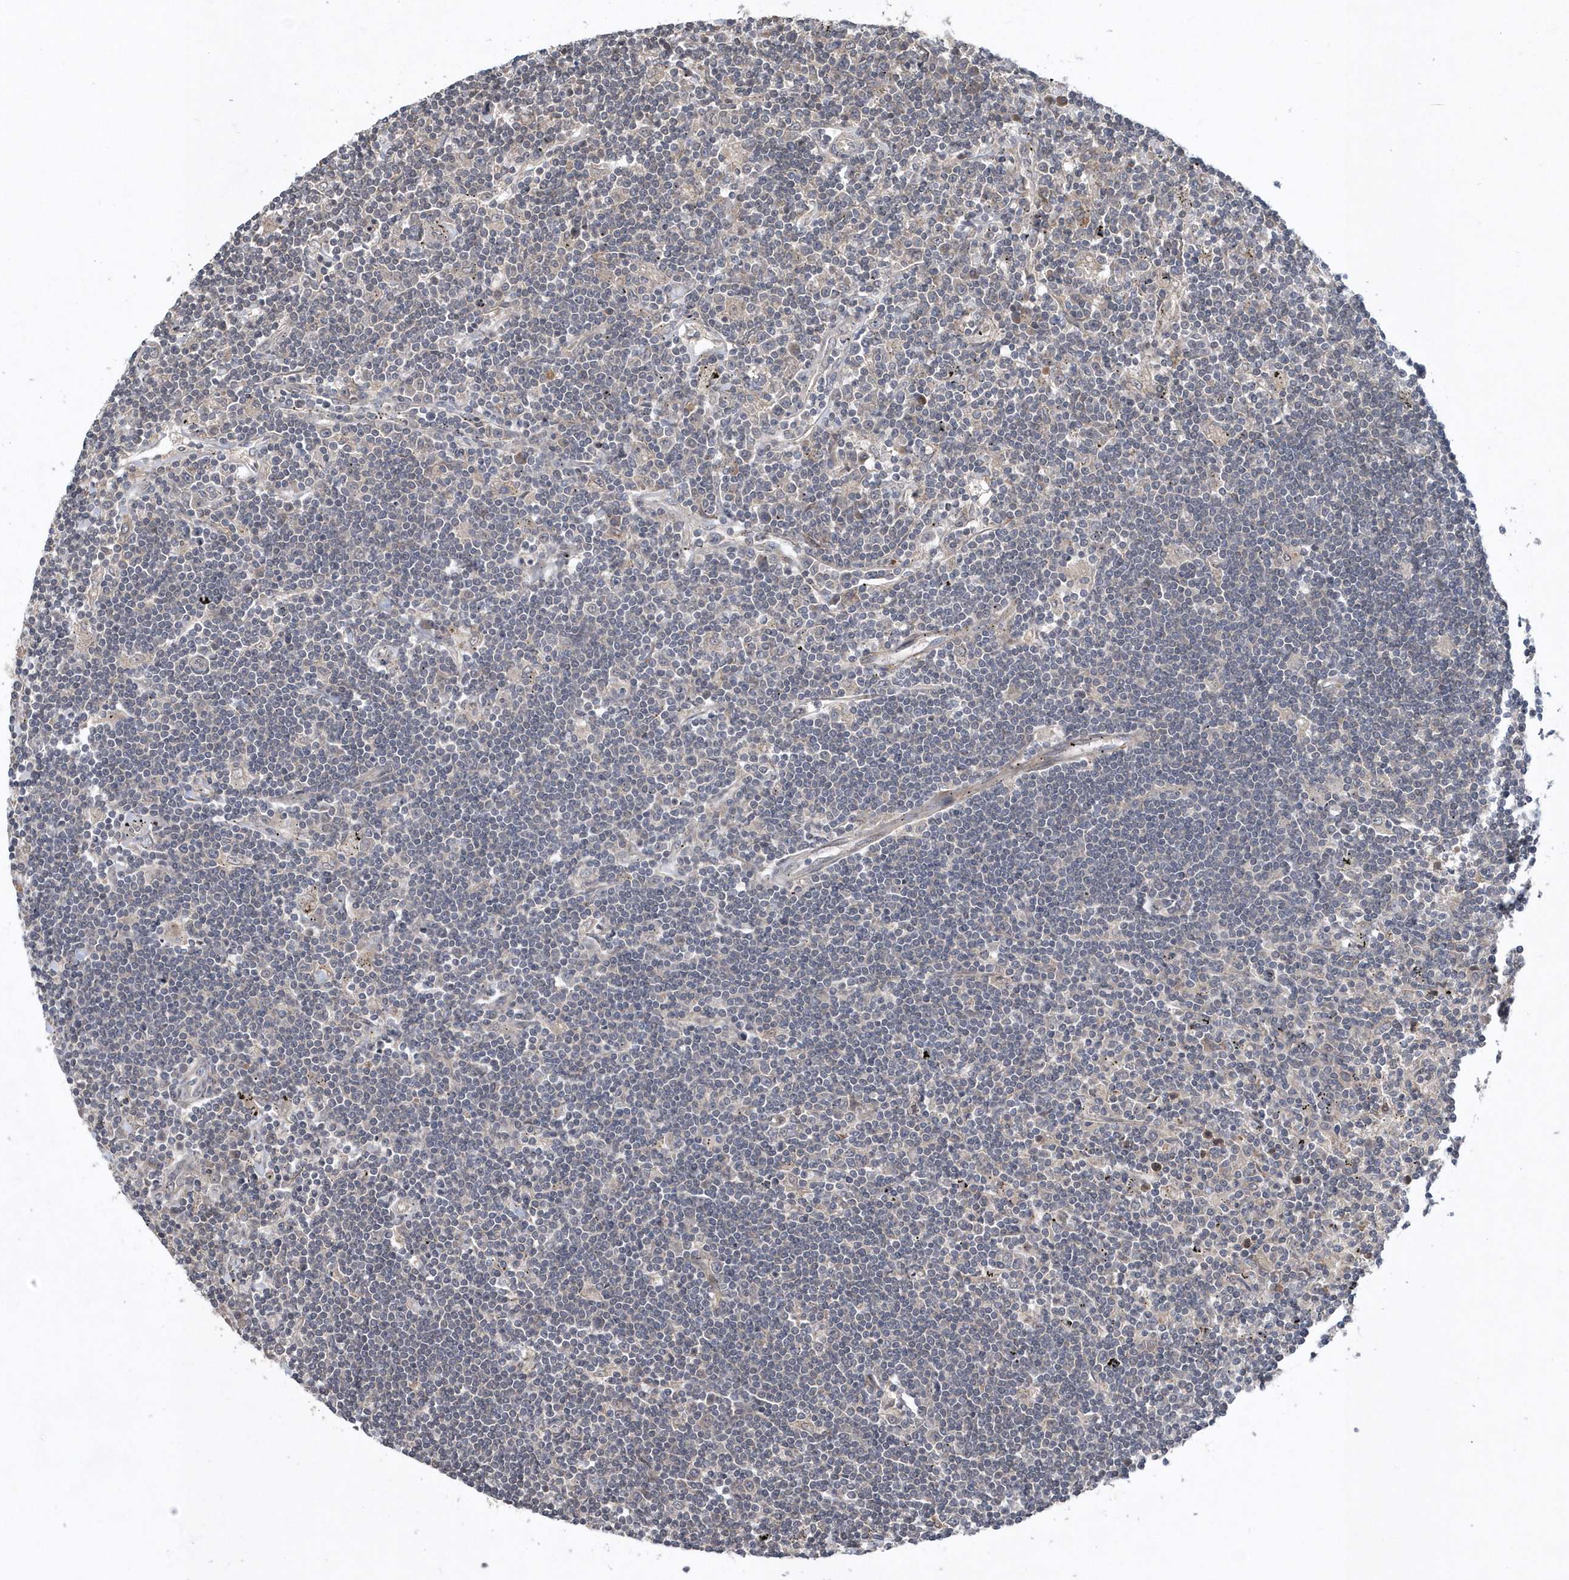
{"staining": {"intensity": "negative", "quantity": "none", "location": "none"}, "tissue": "lymphoma", "cell_type": "Tumor cells", "image_type": "cancer", "snomed": [{"axis": "morphology", "description": "Malignant lymphoma, non-Hodgkin's type, Low grade"}, {"axis": "topography", "description": "Spleen"}], "caption": "The histopathology image displays no significant positivity in tumor cells of lymphoma.", "gene": "HMGCS1", "patient": {"sex": "male", "age": 76}}